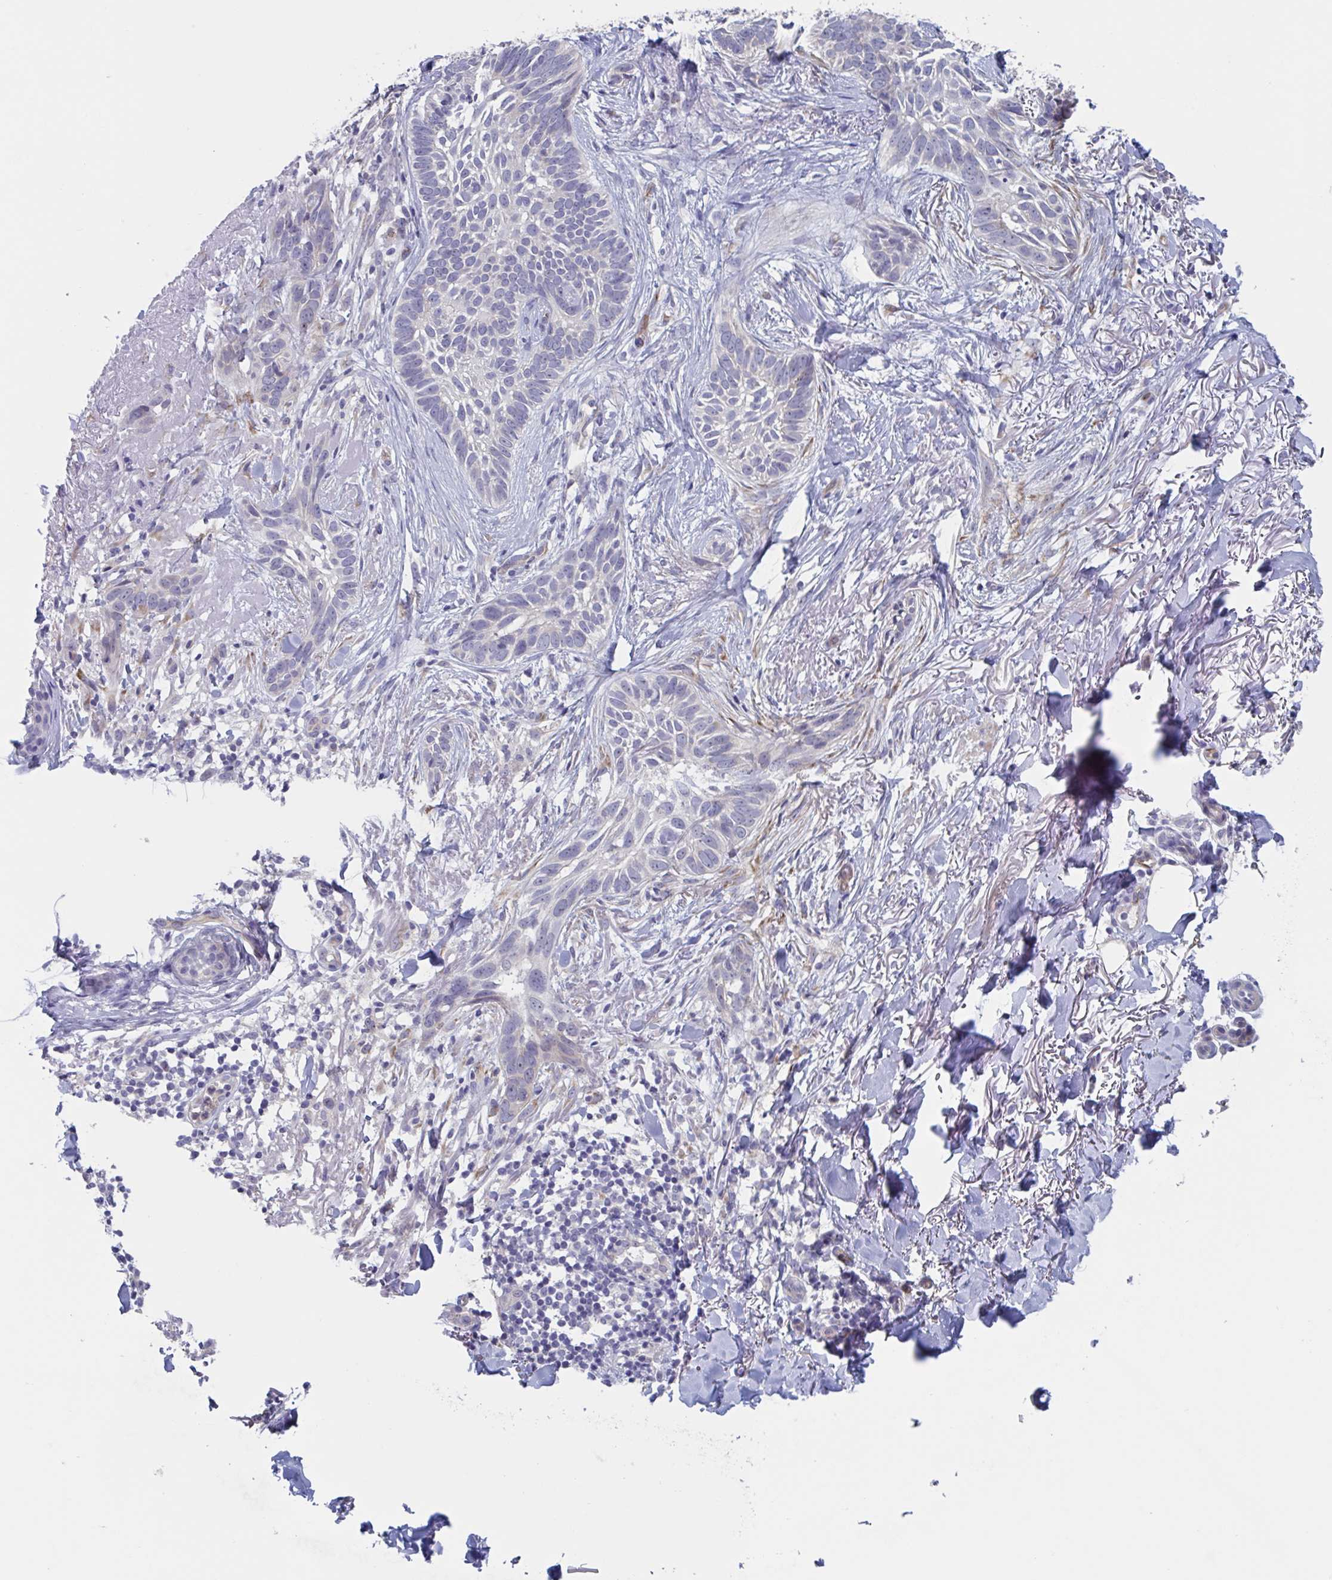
{"staining": {"intensity": "negative", "quantity": "none", "location": "none"}, "tissue": "skin cancer", "cell_type": "Tumor cells", "image_type": "cancer", "snomed": [{"axis": "morphology", "description": "Basal cell carcinoma"}, {"axis": "topography", "description": "Skin"}, {"axis": "topography", "description": "Skin of face"}], "caption": "Immunohistochemistry image of basal cell carcinoma (skin) stained for a protein (brown), which shows no staining in tumor cells.", "gene": "ST14", "patient": {"sex": "female", "age": 90}}